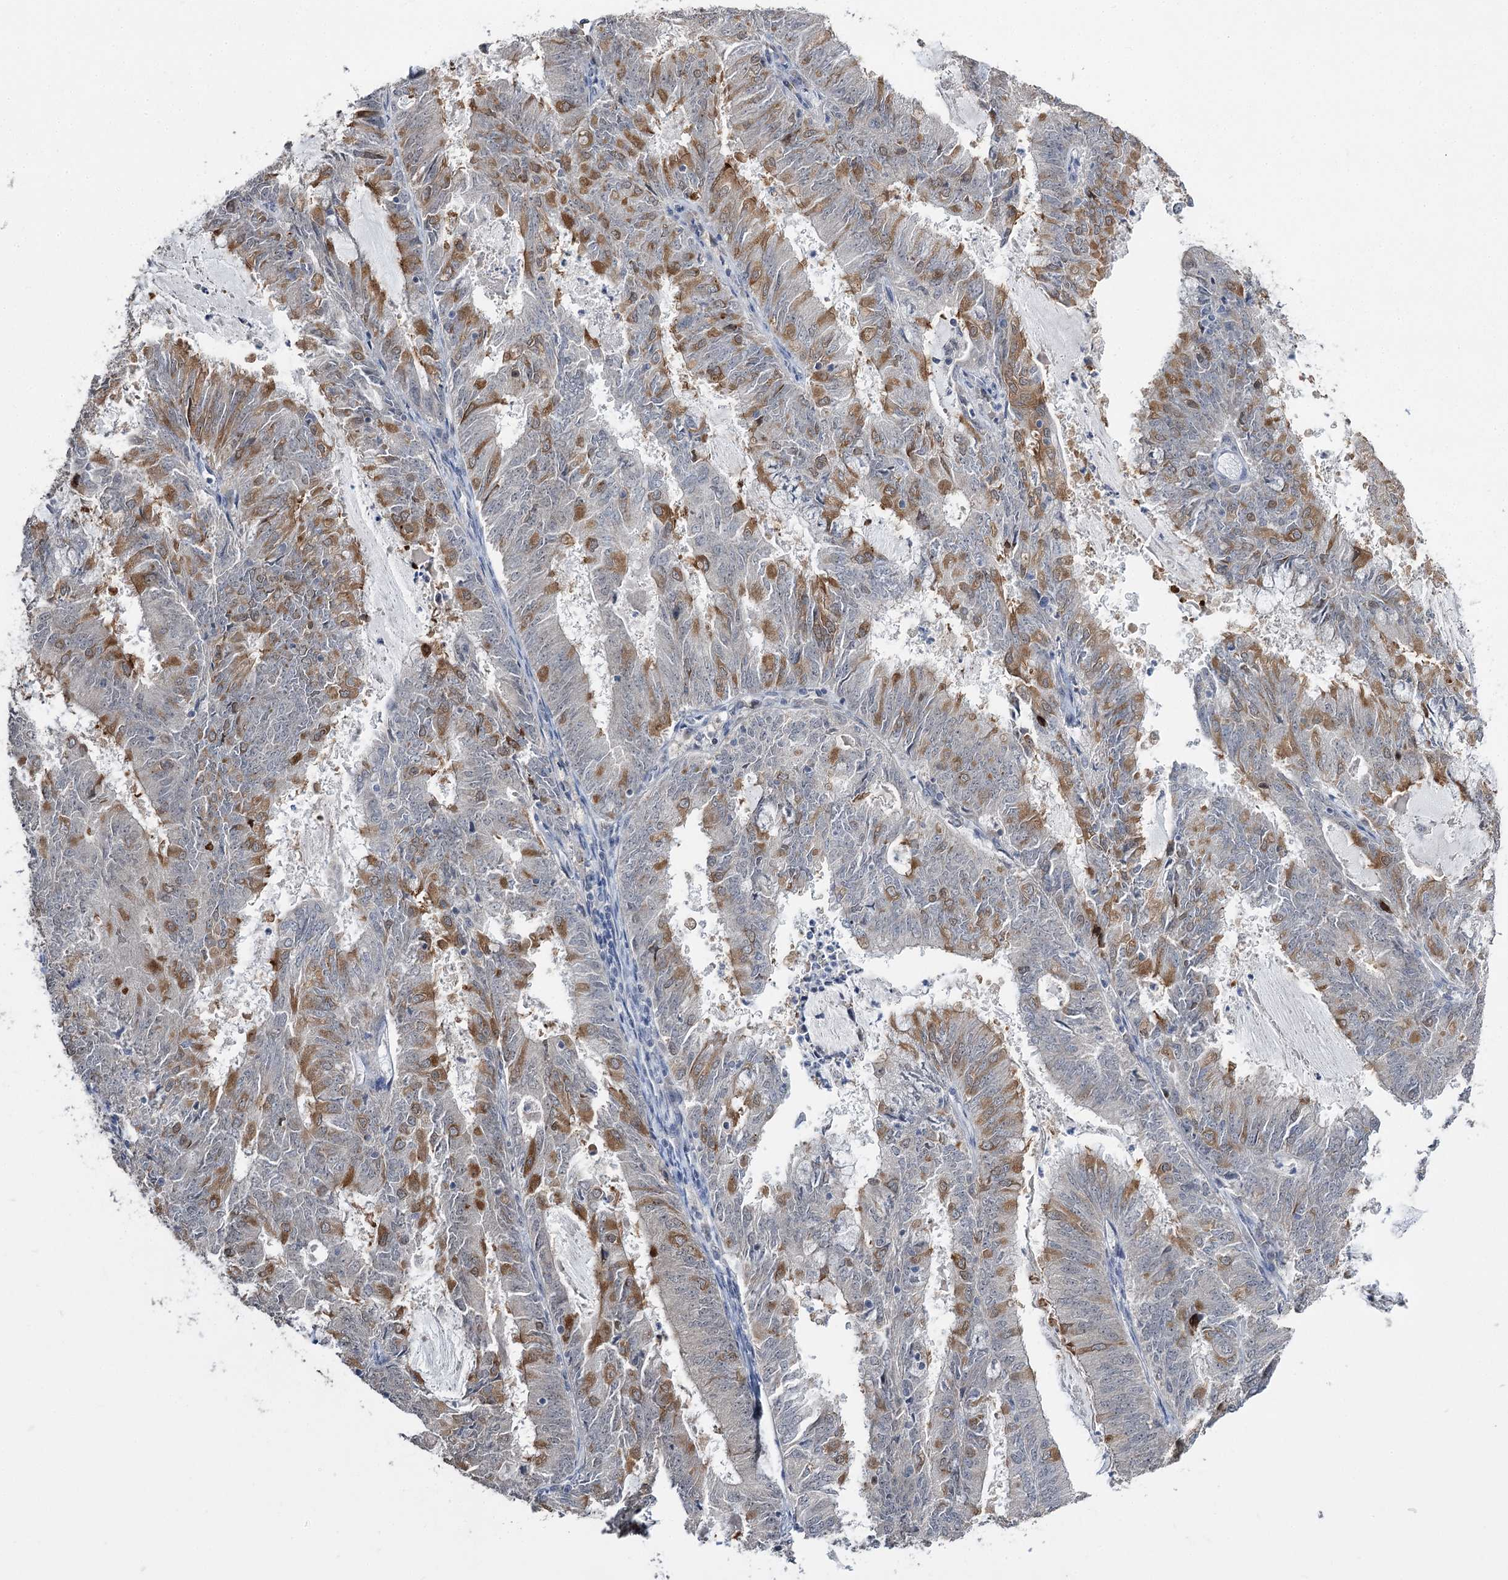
{"staining": {"intensity": "moderate", "quantity": "25%-75%", "location": "cytoplasmic/membranous"}, "tissue": "endometrial cancer", "cell_type": "Tumor cells", "image_type": "cancer", "snomed": [{"axis": "morphology", "description": "Adenocarcinoma, NOS"}, {"axis": "topography", "description": "Endometrium"}], "caption": "Moderate cytoplasmic/membranous protein positivity is identified in approximately 25%-75% of tumor cells in endometrial cancer.", "gene": "PHYHIPL", "patient": {"sex": "female", "age": 57}}